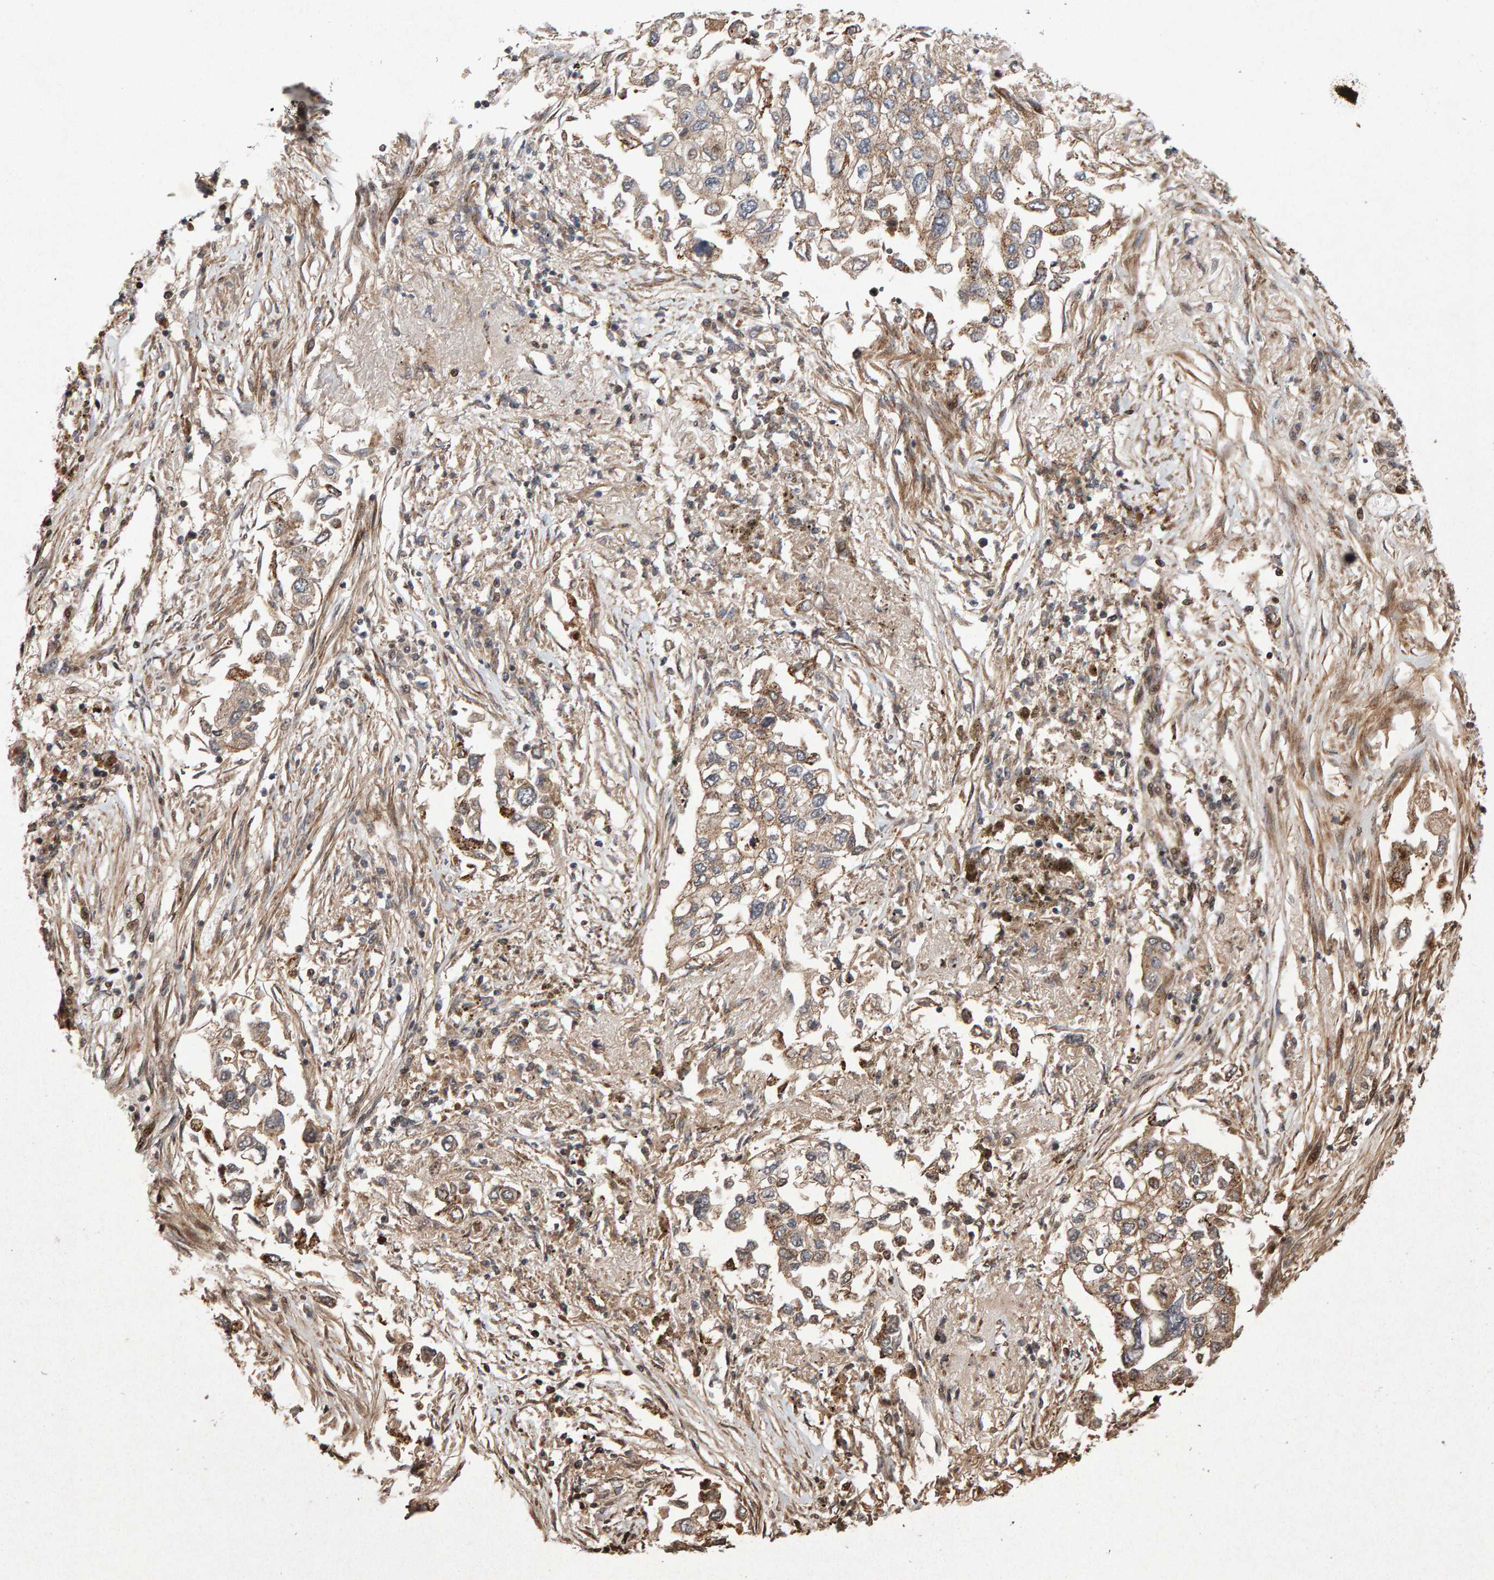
{"staining": {"intensity": "weak", "quantity": ">75%", "location": "cytoplasmic/membranous"}, "tissue": "lung cancer", "cell_type": "Tumor cells", "image_type": "cancer", "snomed": [{"axis": "morphology", "description": "Inflammation, NOS"}, {"axis": "morphology", "description": "Adenocarcinoma, NOS"}, {"axis": "topography", "description": "Lung"}], "caption": "This image exhibits lung cancer stained with IHC to label a protein in brown. The cytoplasmic/membranous of tumor cells show weak positivity for the protein. Nuclei are counter-stained blue.", "gene": "PECR", "patient": {"sex": "male", "age": 63}}